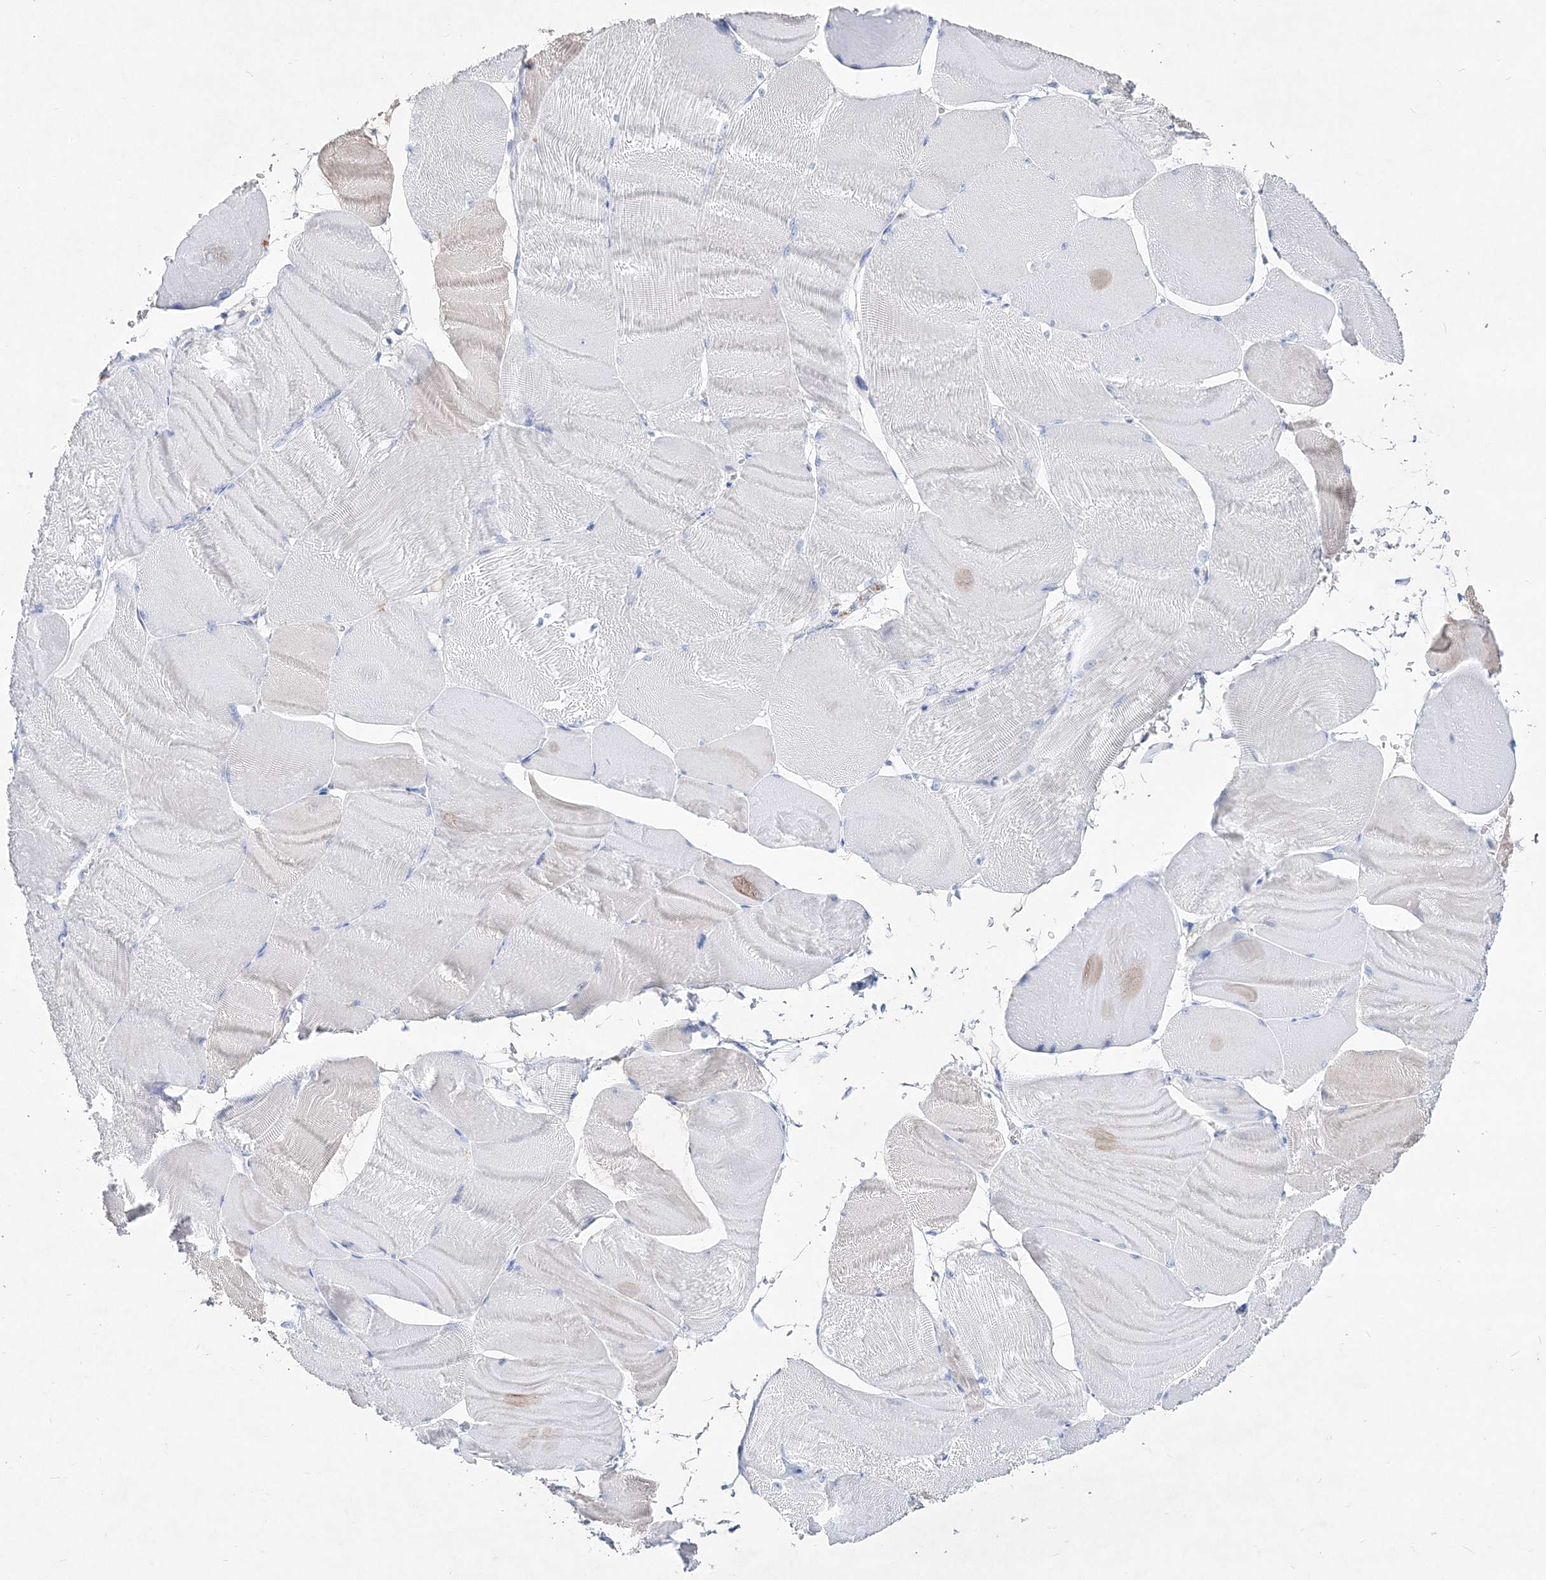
{"staining": {"intensity": "weak", "quantity": "25%-75%", "location": "cytoplasmic/membranous"}, "tissue": "skeletal muscle", "cell_type": "Myocytes", "image_type": "normal", "snomed": [{"axis": "morphology", "description": "Normal tissue, NOS"}, {"axis": "morphology", "description": "Basal cell carcinoma"}, {"axis": "topography", "description": "Skeletal muscle"}], "caption": "Immunohistochemical staining of normal skeletal muscle shows low levels of weak cytoplasmic/membranous staining in approximately 25%-75% of myocytes.", "gene": "SPINK7", "patient": {"sex": "female", "age": 64}}